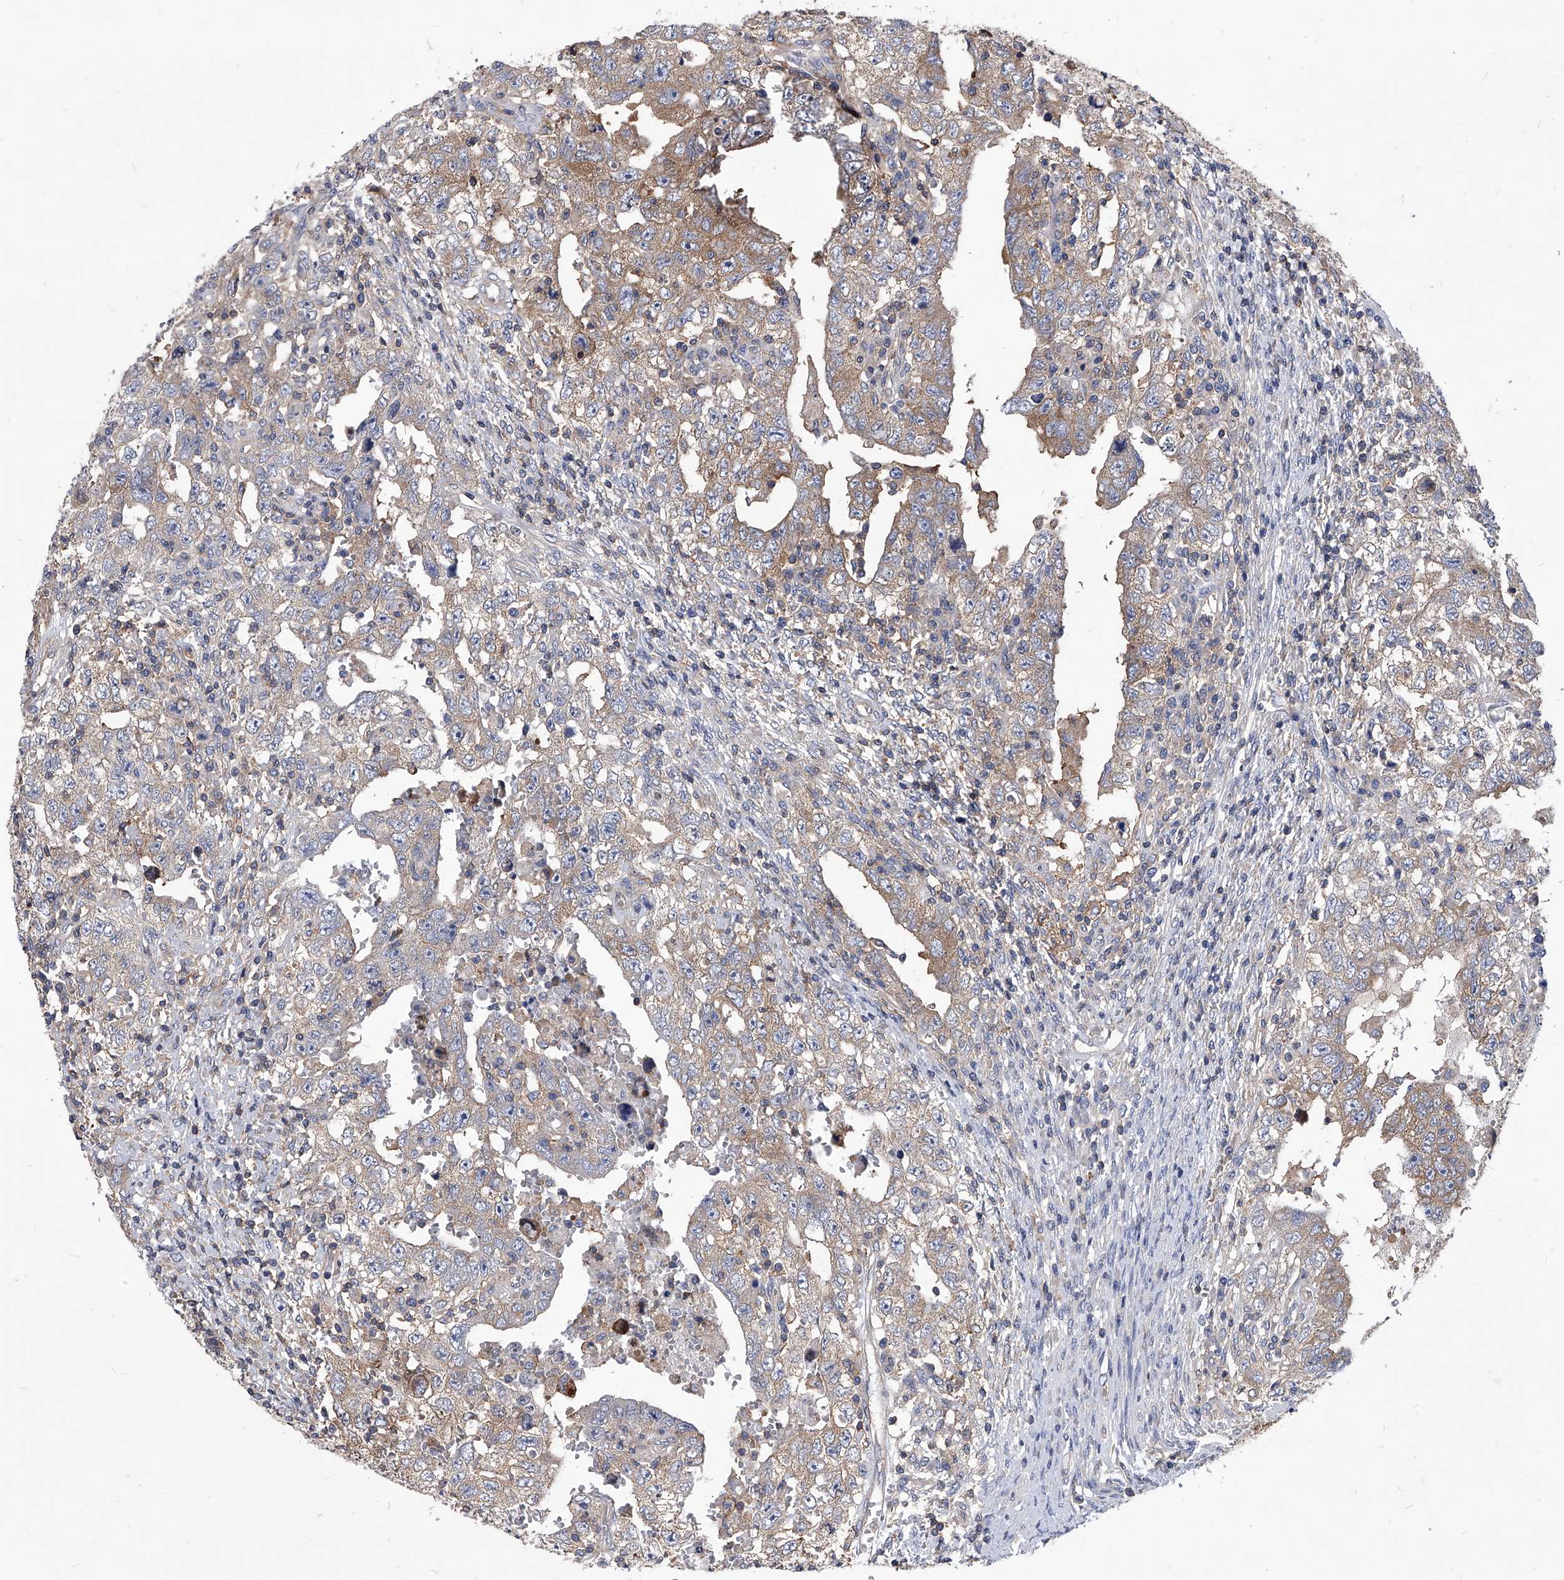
{"staining": {"intensity": "weak", "quantity": ">75%", "location": "cytoplasmic/membranous"}, "tissue": "testis cancer", "cell_type": "Tumor cells", "image_type": "cancer", "snomed": [{"axis": "morphology", "description": "Carcinoma, Embryonal, NOS"}, {"axis": "topography", "description": "Testis"}], "caption": "Testis cancer stained for a protein demonstrates weak cytoplasmic/membranous positivity in tumor cells.", "gene": "ATG5", "patient": {"sex": "male", "age": 26}}